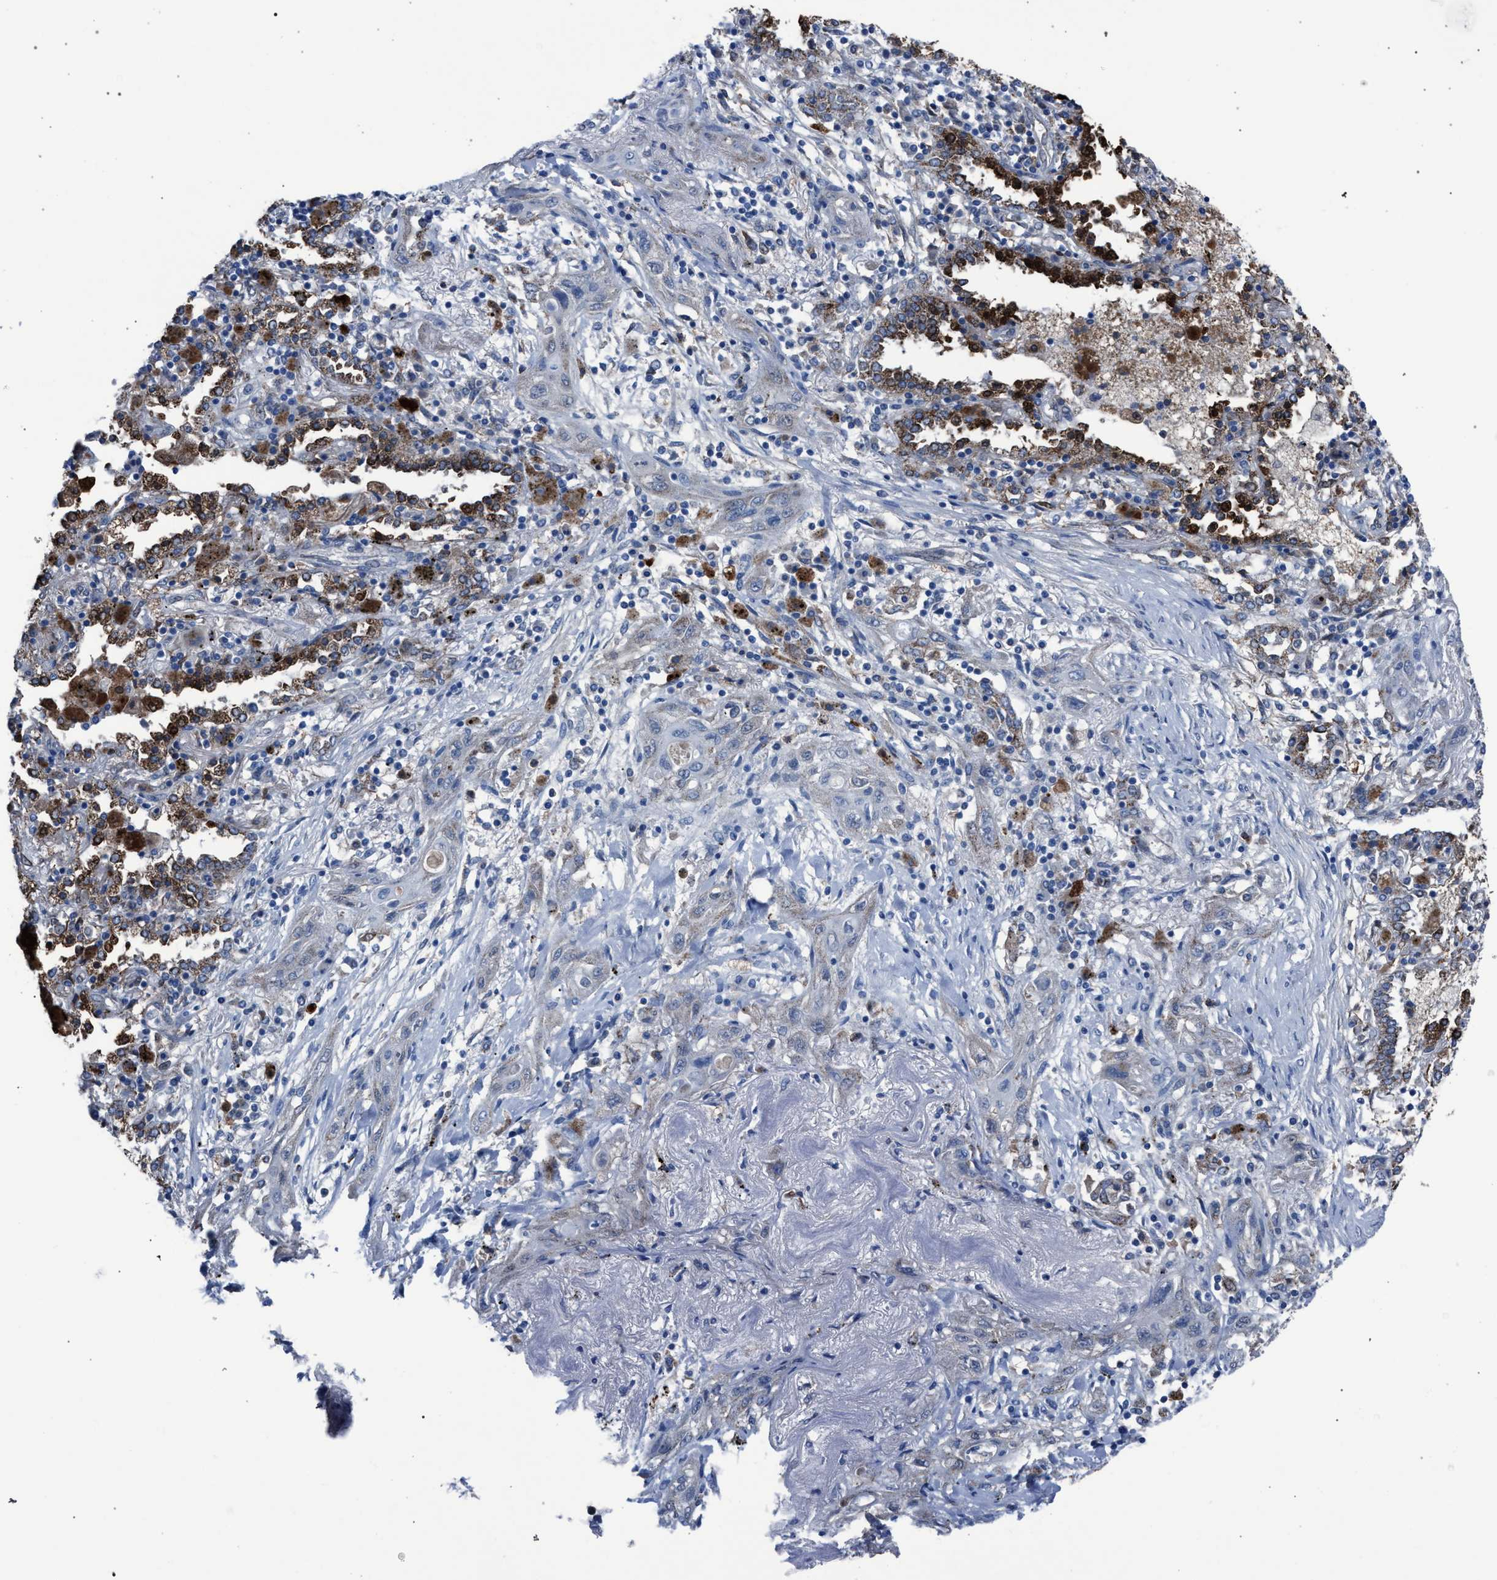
{"staining": {"intensity": "negative", "quantity": "none", "location": "none"}, "tissue": "lung cancer", "cell_type": "Tumor cells", "image_type": "cancer", "snomed": [{"axis": "morphology", "description": "Squamous cell carcinoma, NOS"}, {"axis": "topography", "description": "Lung"}], "caption": "An immunohistochemistry photomicrograph of lung squamous cell carcinoma is shown. There is no staining in tumor cells of lung squamous cell carcinoma.", "gene": "HSD17B4", "patient": {"sex": "female", "age": 47}}